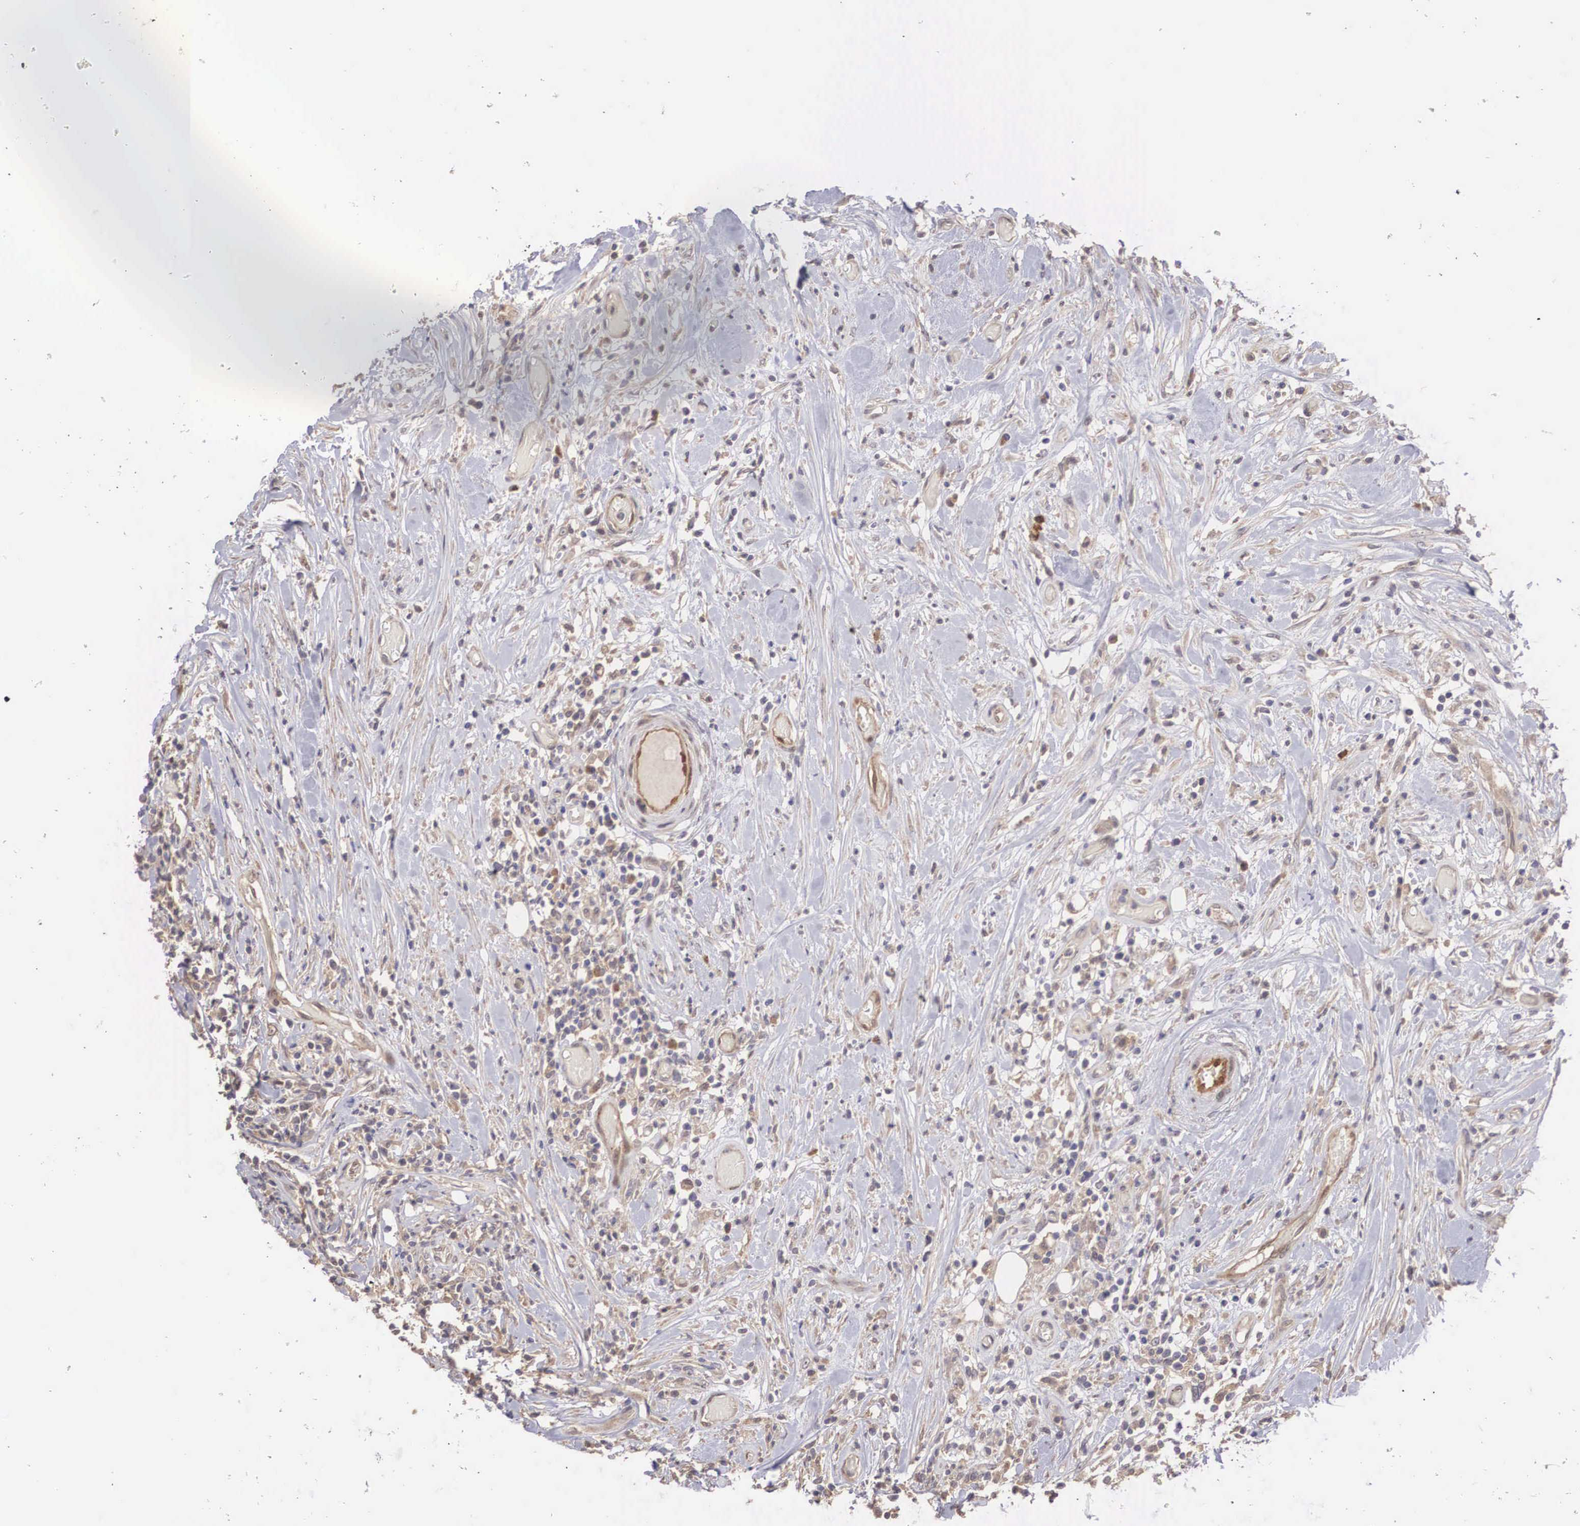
{"staining": {"intensity": "weak", "quantity": "25%-75%", "location": "cytoplasmic/membranous"}, "tissue": "lymphoma", "cell_type": "Tumor cells", "image_type": "cancer", "snomed": [{"axis": "morphology", "description": "Malignant lymphoma, non-Hodgkin's type, High grade"}, {"axis": "topography", "description": "Colon"}], "caption": "Tumor cells display low levels of weak cytoplasmic/membranous staining in about 25%-75% of cells in lymphoma. The staining was performed using DAB (3,3'-diaminobenzidine), with brown indicating positive protein expression. Nuclei are stained blue with hematoxylin.", "gene": "DNAJB7", "patient": {"sex": "male", "age": 82}}